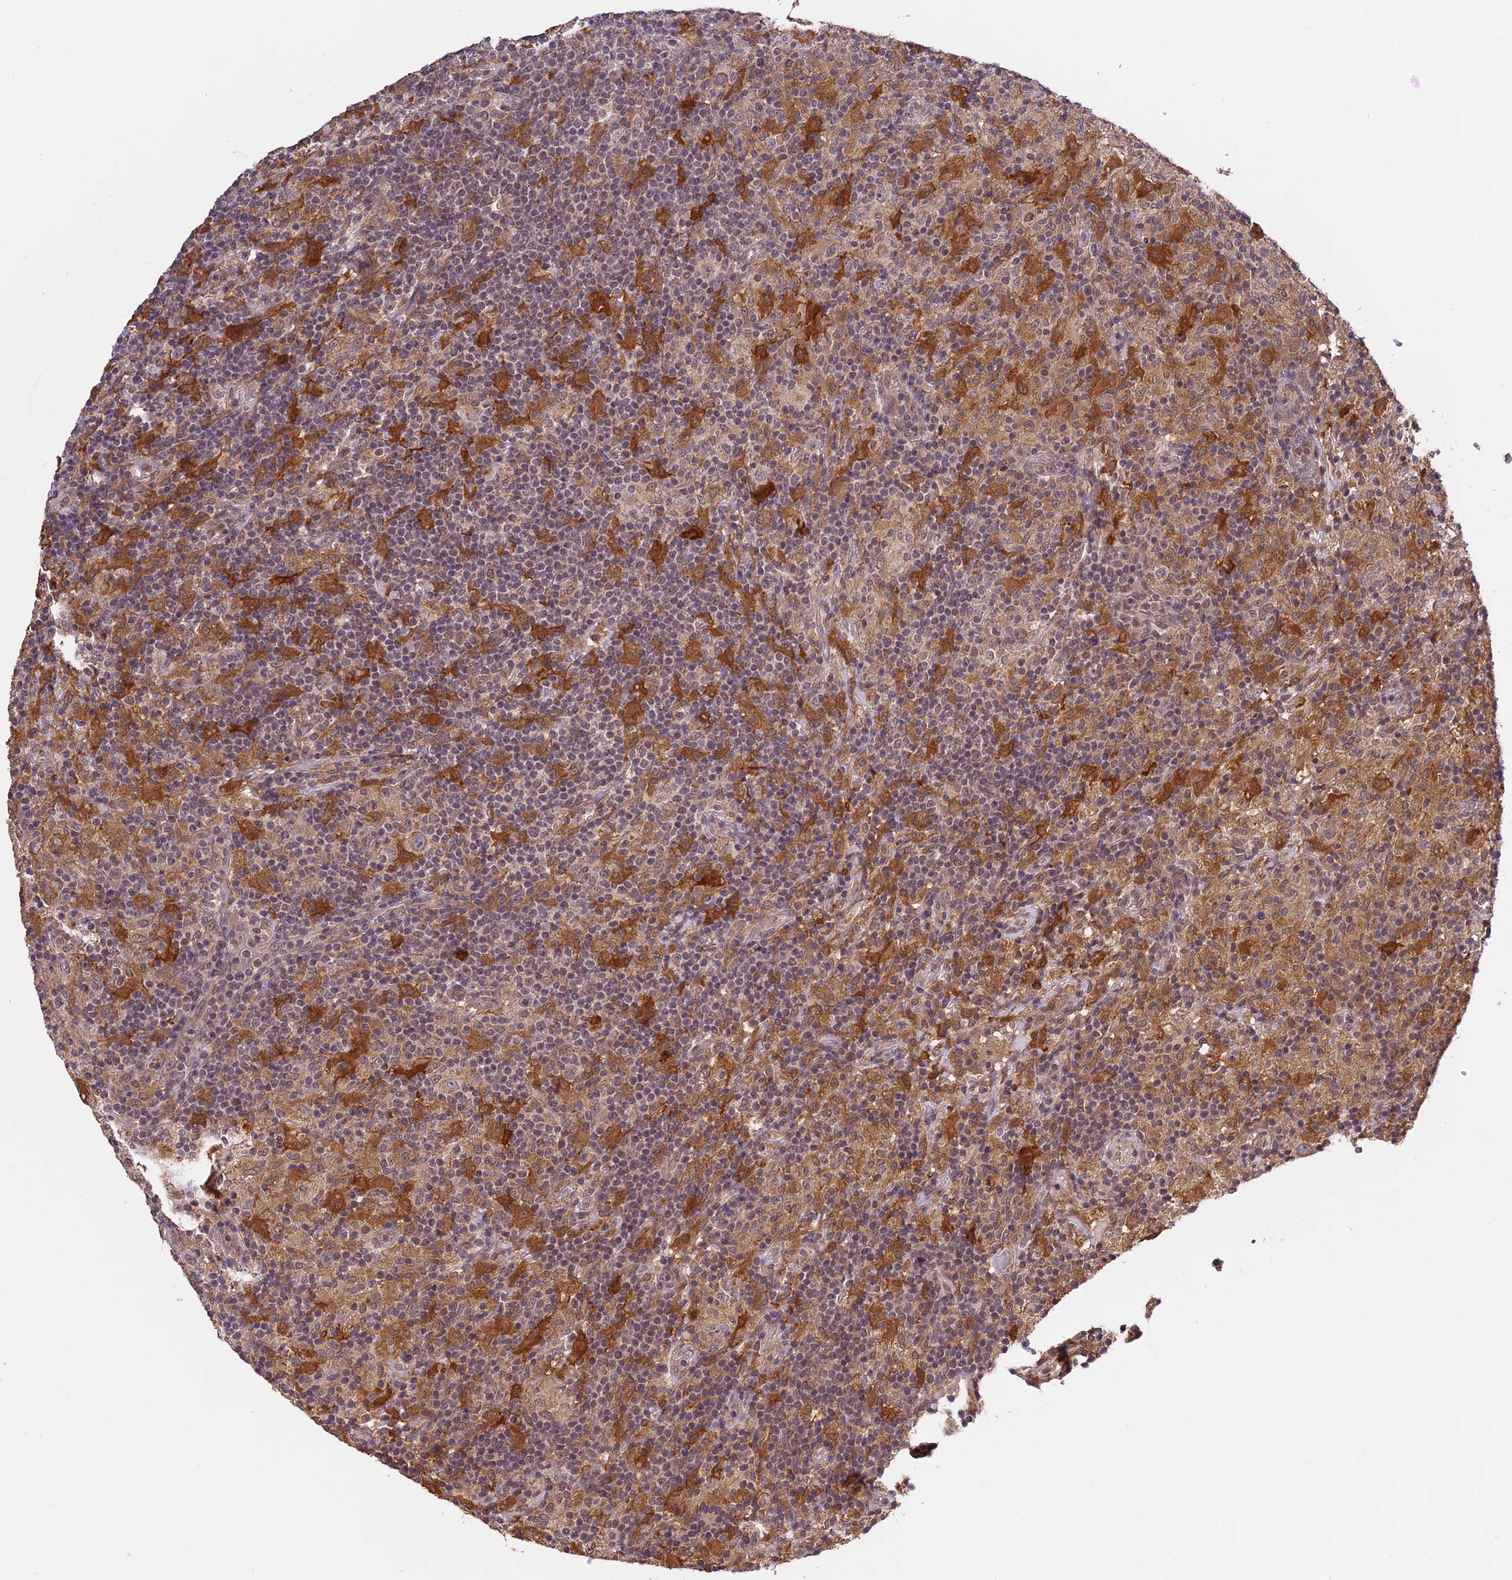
{"staining": {"intensity": "weak", "quantity": "<25%", "location": "cytoplasmic/membranous"}, "tissue": "lymphoma", "cell_type": "Tumor cells", "image_type": "cancer", "snomed": [{"axis": "morphology", "description": "Hodgkin's disease, NOS"}, {"axis": "topography", "description": "Lymph node"}], "caption": "The image demonstrates no staining of tumor cells in Hodgkin's disease.", "gene": "MNS1", "patient": {"sex": "male", "age": 70}}